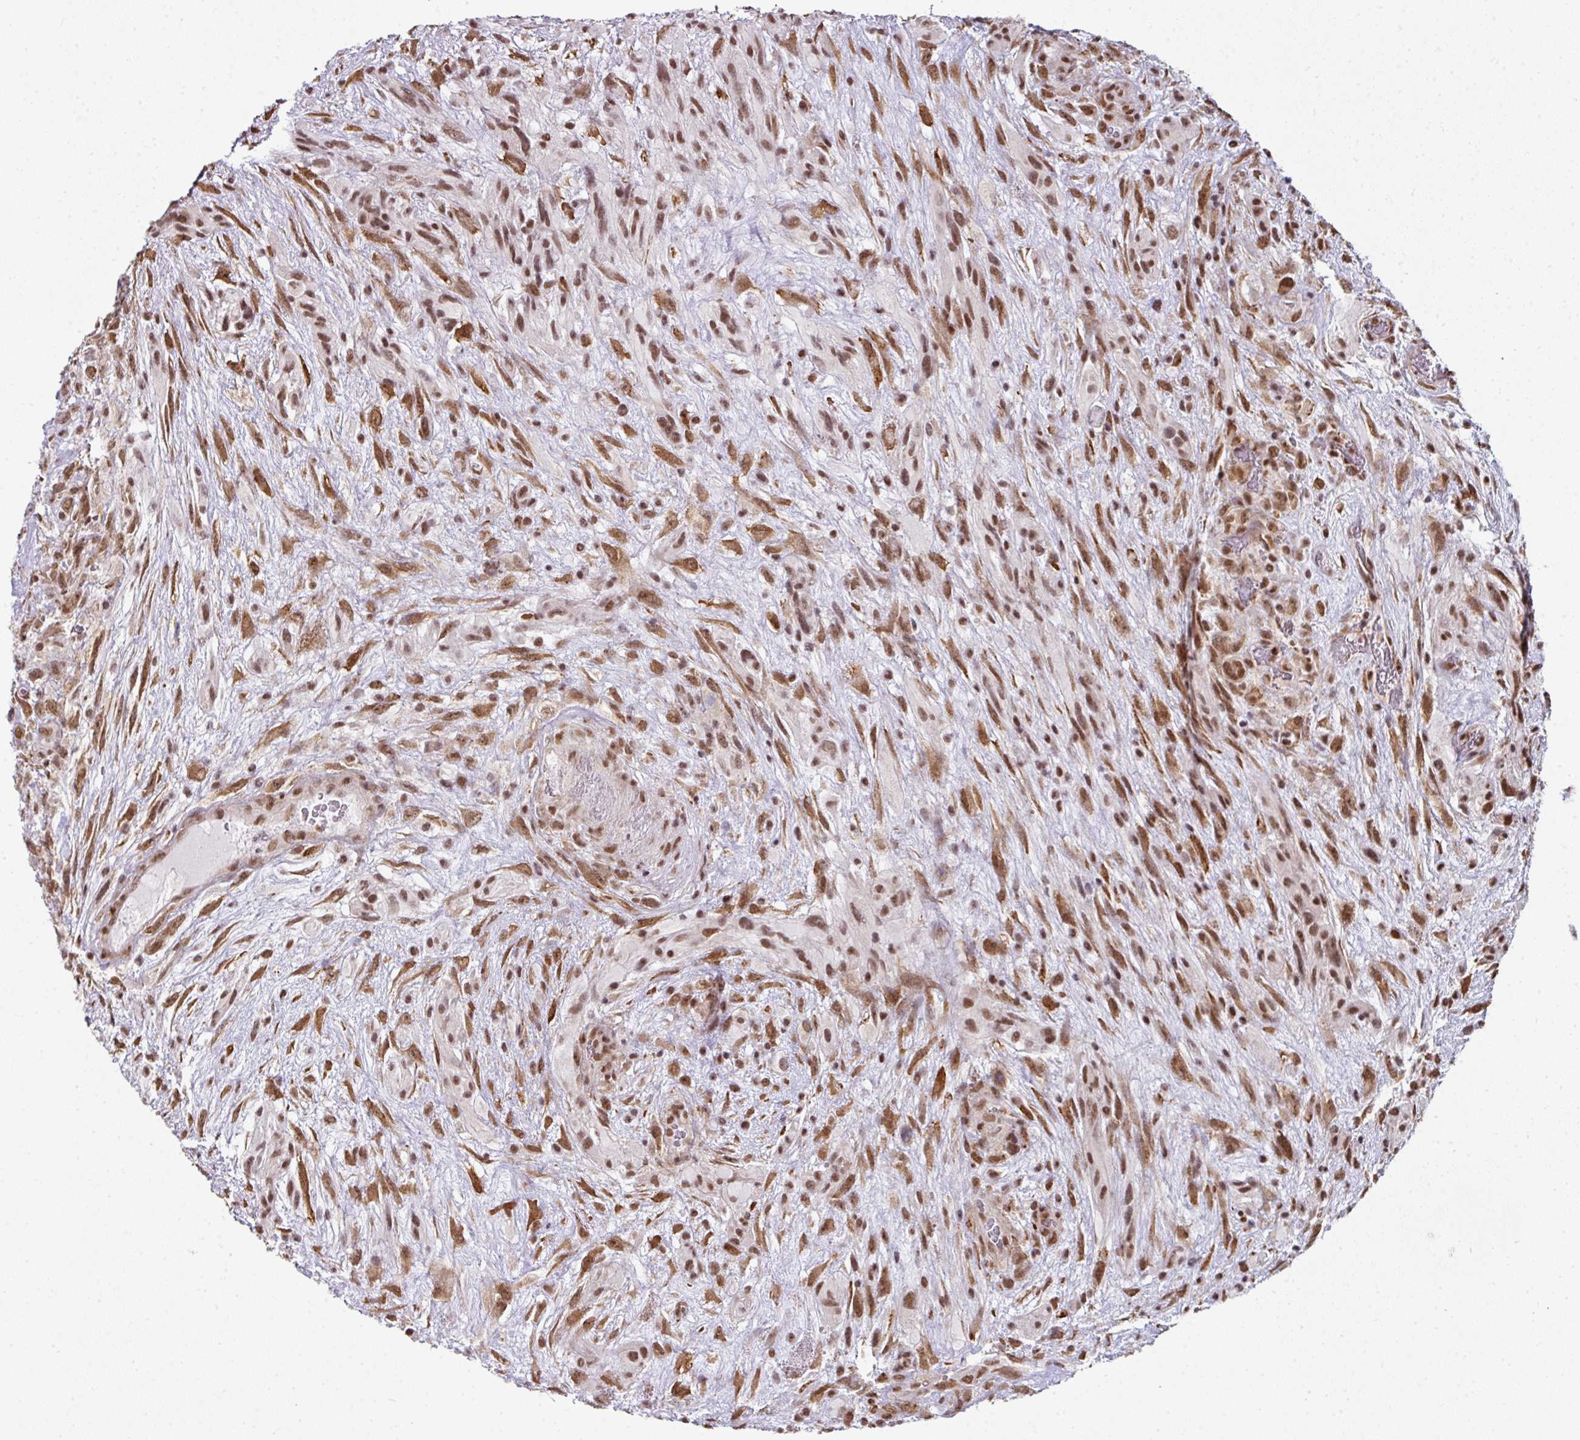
{"staining": {"intensity": "moderate", "quantity": ">75%", "location": "nuclear"}, "tissue": "glioma", "cell_type": "Tumor cells", "image_type": "cancer", "snomed": [{"axis": "morphology", "description": "Glioma, malignant, High grade"}, {"axis": "topography", "description": "Brain"}], "caption": "The immunohistochemical stain shows moderate nuclear staining in tumor cells of glioma tissue.", "gene": "NFYA", "patient": {"sex": "male", "age": 61}}